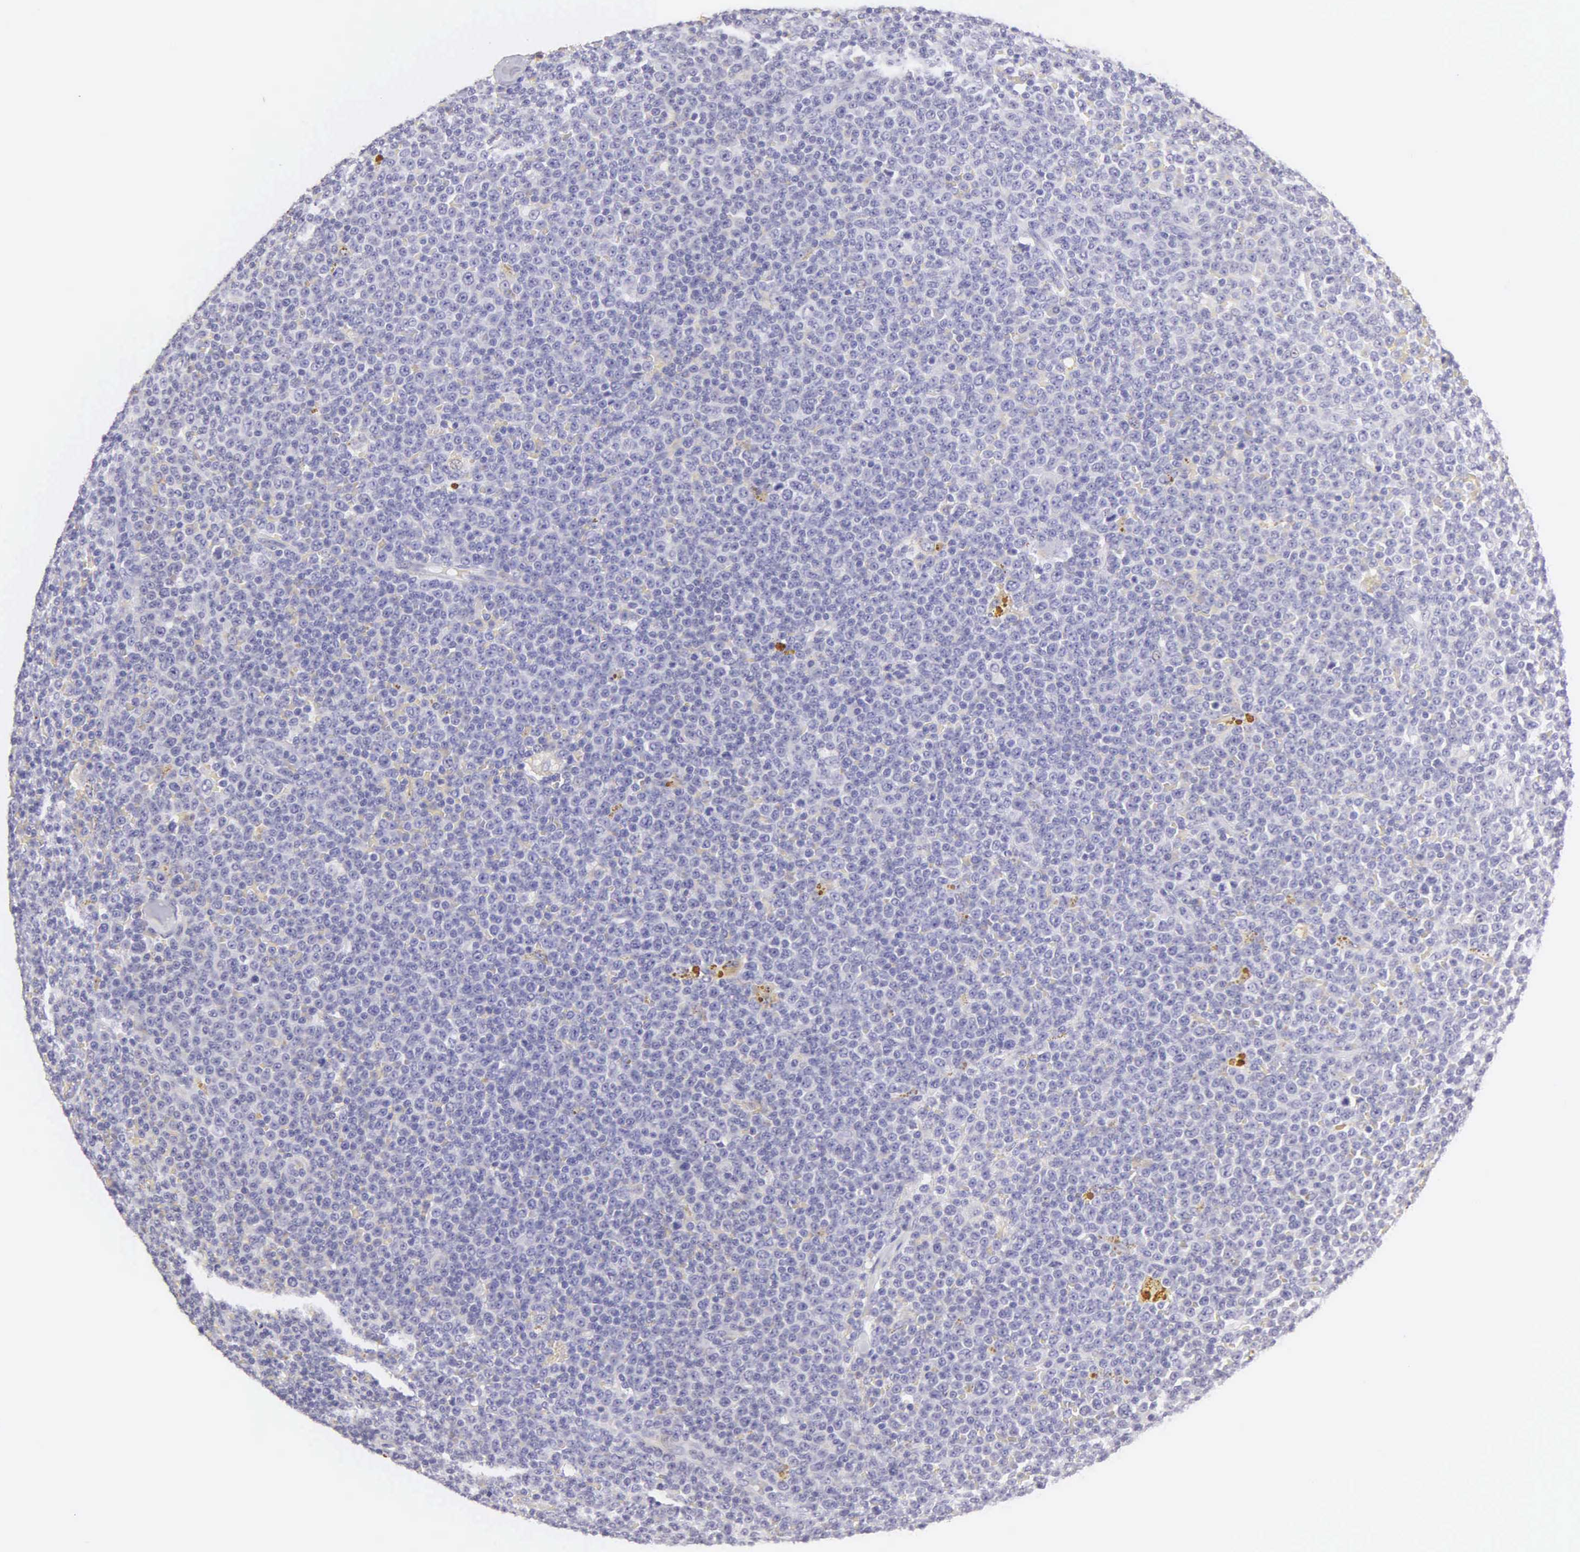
{"staining": {"intensity": "negative", "quantity": "none", "location": "none"}, "tissue": "lymphoma", "cell_type": "Tumor cells", "image_type": "cancer", "snomed": [{"axis": "morphology", "description": "Malignant lymphoma, non-Hodgkin's type, Low grade"}, {"axis": "topography", "description": "Lymph node"}], "caption": "High power microscopy image of an IHC micrograph of lymphoma, revealing no significant positivity in tumor cells.", "gene": "KRT17", "patient": {"sex": "male", "age": 50}}